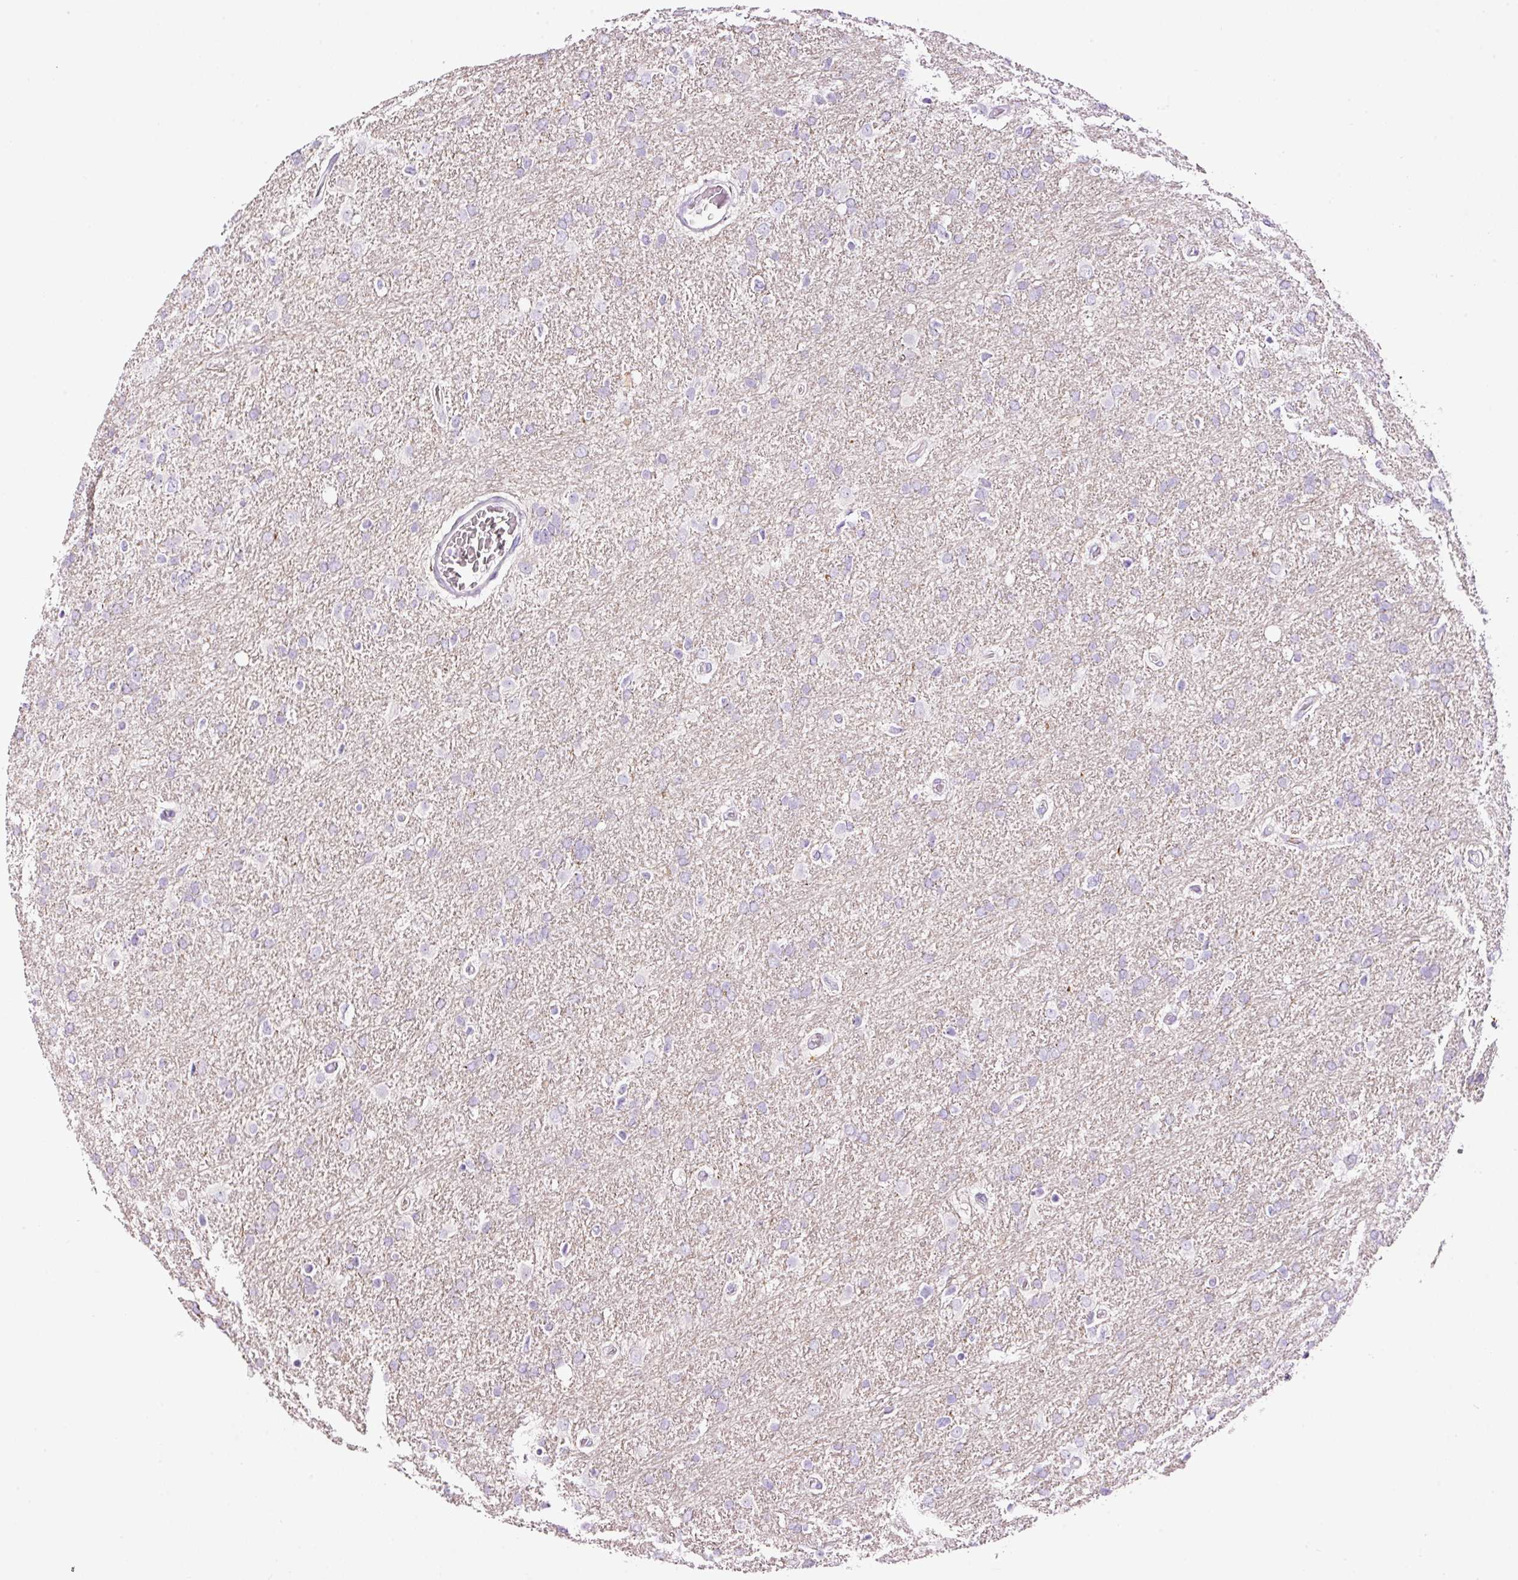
{"staining": {"intensity": "negative", "quantity": "none", "location": "none"}, "tissue": "glioma", "cell_type": "Tumor cells", "image_type": "cancer", "snomed": [{"axis": "morphology", "description": "Glioma, malignant, High grade"}, {"axis": "topography", "description": "Brain"}], "caption": "Immunohistochemical staining of human glioma demonstrates no significant staining in tumor cells.", "gene": "PAM", "patient": {"sex": "male", "age": 61}}